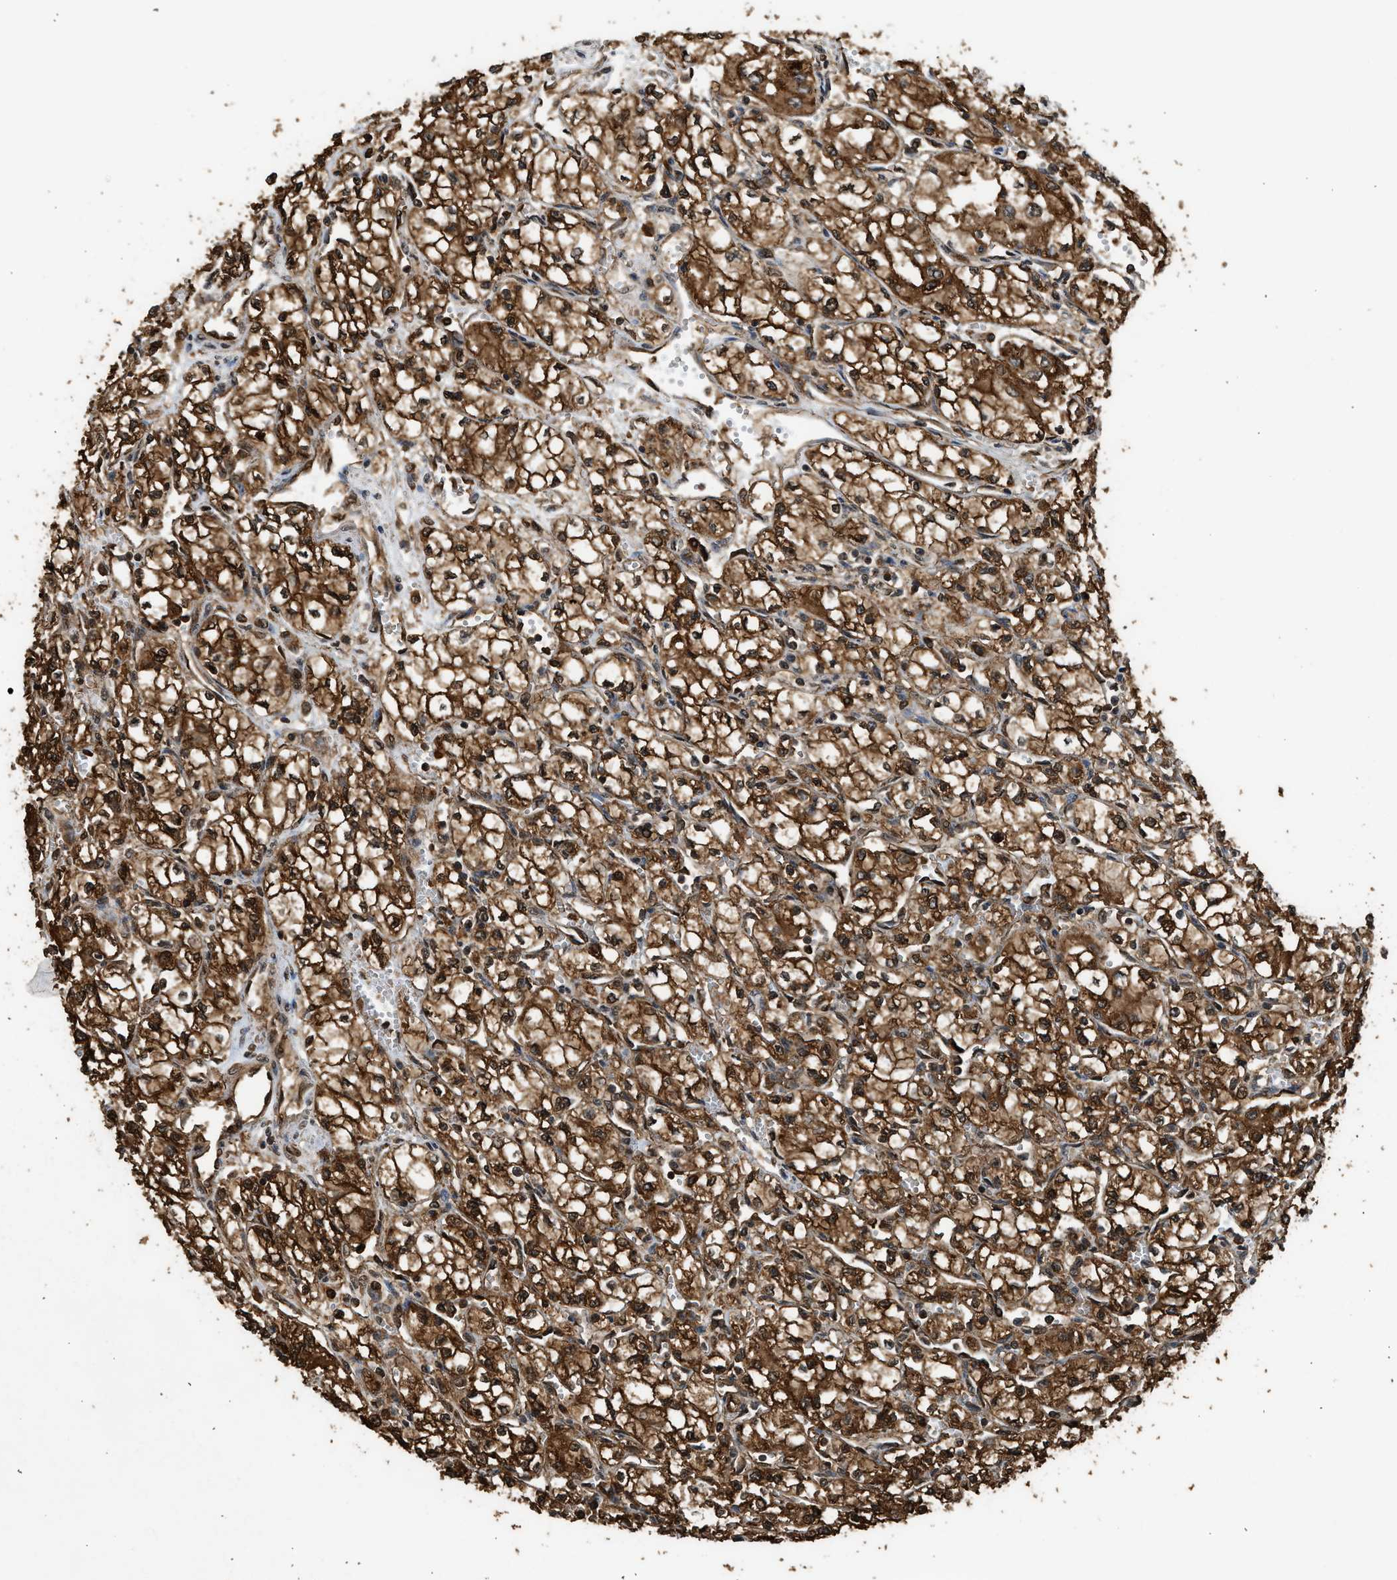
{"staining": {"intensity": "strong", "quantity": ">75%", "location": "cytoplasmic/membranous"}, "tissue": "renal cancer", "cell_type": "Tumor cells", "image_type": "cancer", "snomed": [{"axis": "morphology", "description": "Normal tissue, NOS"}, {"axis": "morphology", "description": "Adenocarcinoma, NOS"}, {"axis": "topography", "description": "Kidney"}], "caption": "This is a micrograph of immunohistochemistry staining of adenocarcinoma (renal), which shows strong positivity in the cytoplasmic/membranous of tumor cells.", "gene": "MYBL2", "patient": {"sex": "male", "age": 59}}